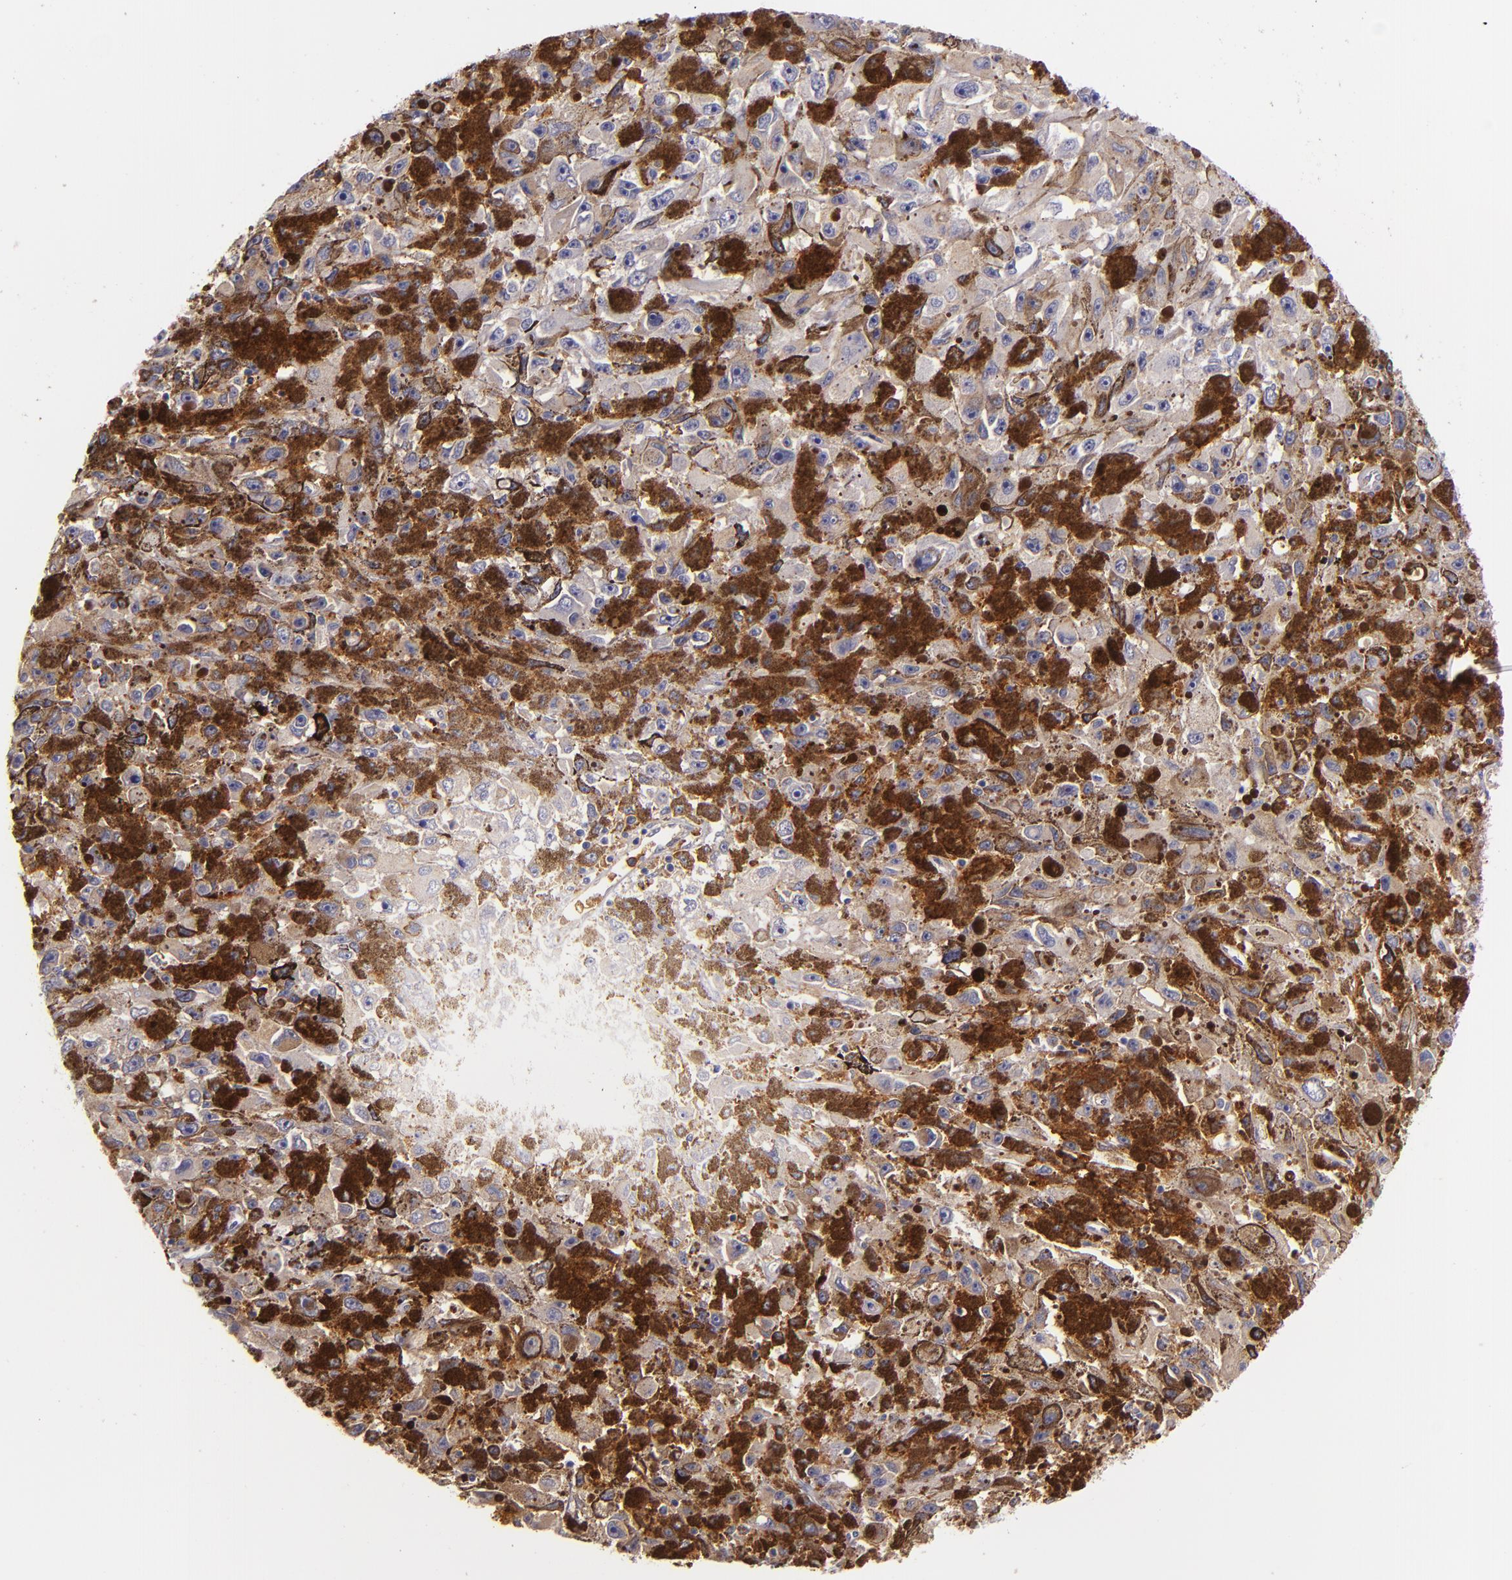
{"staining": {"intensity": "weak", "quantity": ">75%", "location": "cytoplasmic/membranous"}, "tissue": "melanoma", "cell_type": "Tumor cells", "image_type": "cancer", "snomed": [{"axis": "morphology", "description": "Malignant melanoma, NOS"}, {"axis": "topography", "description": "Skin"}], "caption": "Immunohistochemical staining of melanoma reveals low levels of weak cytoplasmic/membranous staining in about >75% of tumor cells.", "gene": "C5AR1", "patient": {"sex": "female", "age": 104}}